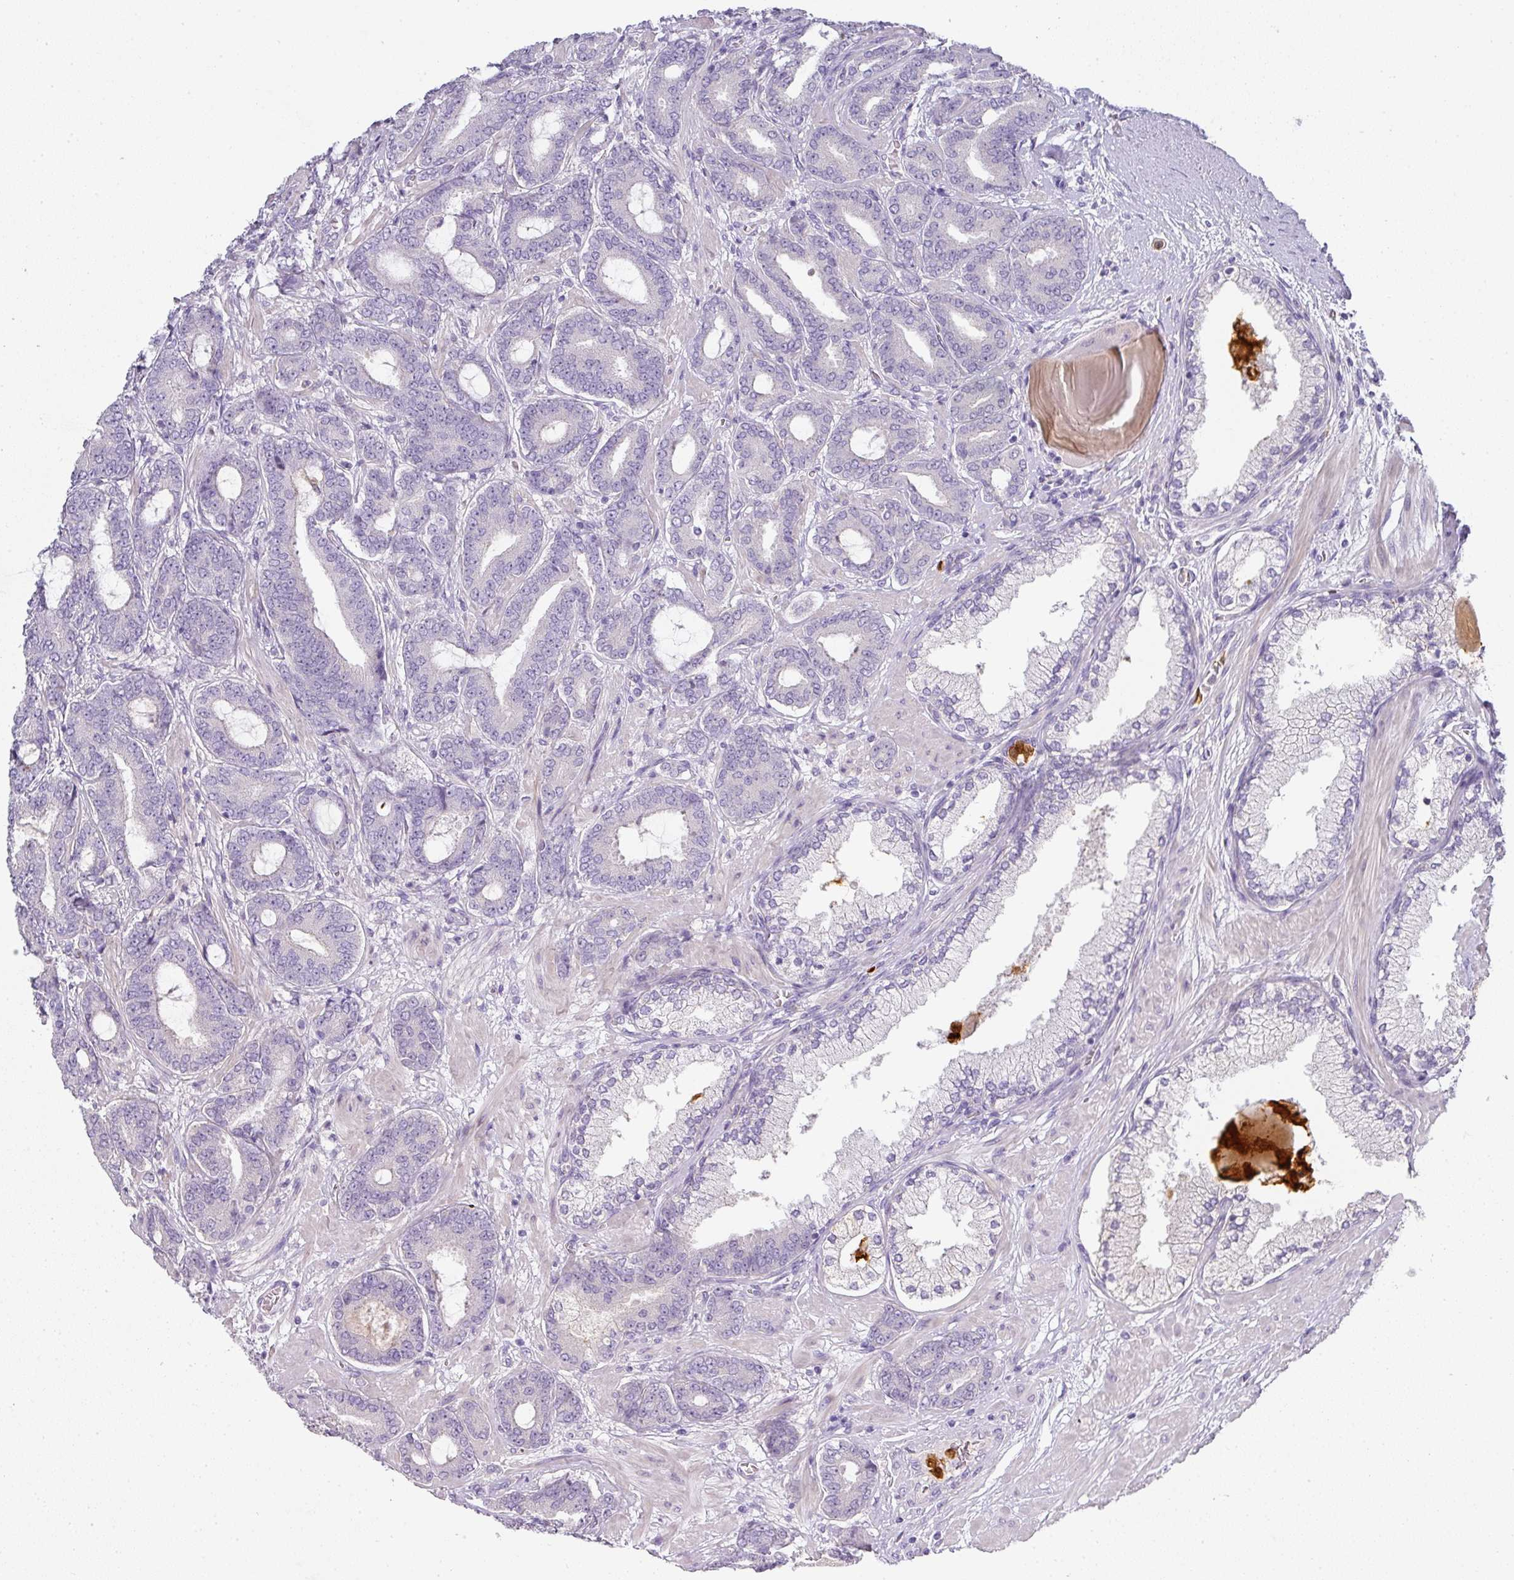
{"staining": {"intensity": "negative", "quantity": "none", "location": "none"}, "tissue": "prostate cancer", "cell_type": "Tumor cells", "image_type": "cancer", "snomed": [{"axis": "morphology", "description": "Adenocarcinoma, Low grade"}, {"axis": "topography", "description": "Prostate and seminal vesicle, NOS"}], "caption": "A high-resolution image shows IHC staining of prostate low-grade adenocarcinoma, which displays no significant staining in tumor cells. Nuclei are stained in blue.", "gene": "HHEX", "patient": {"sex": "male", "age": 61}}